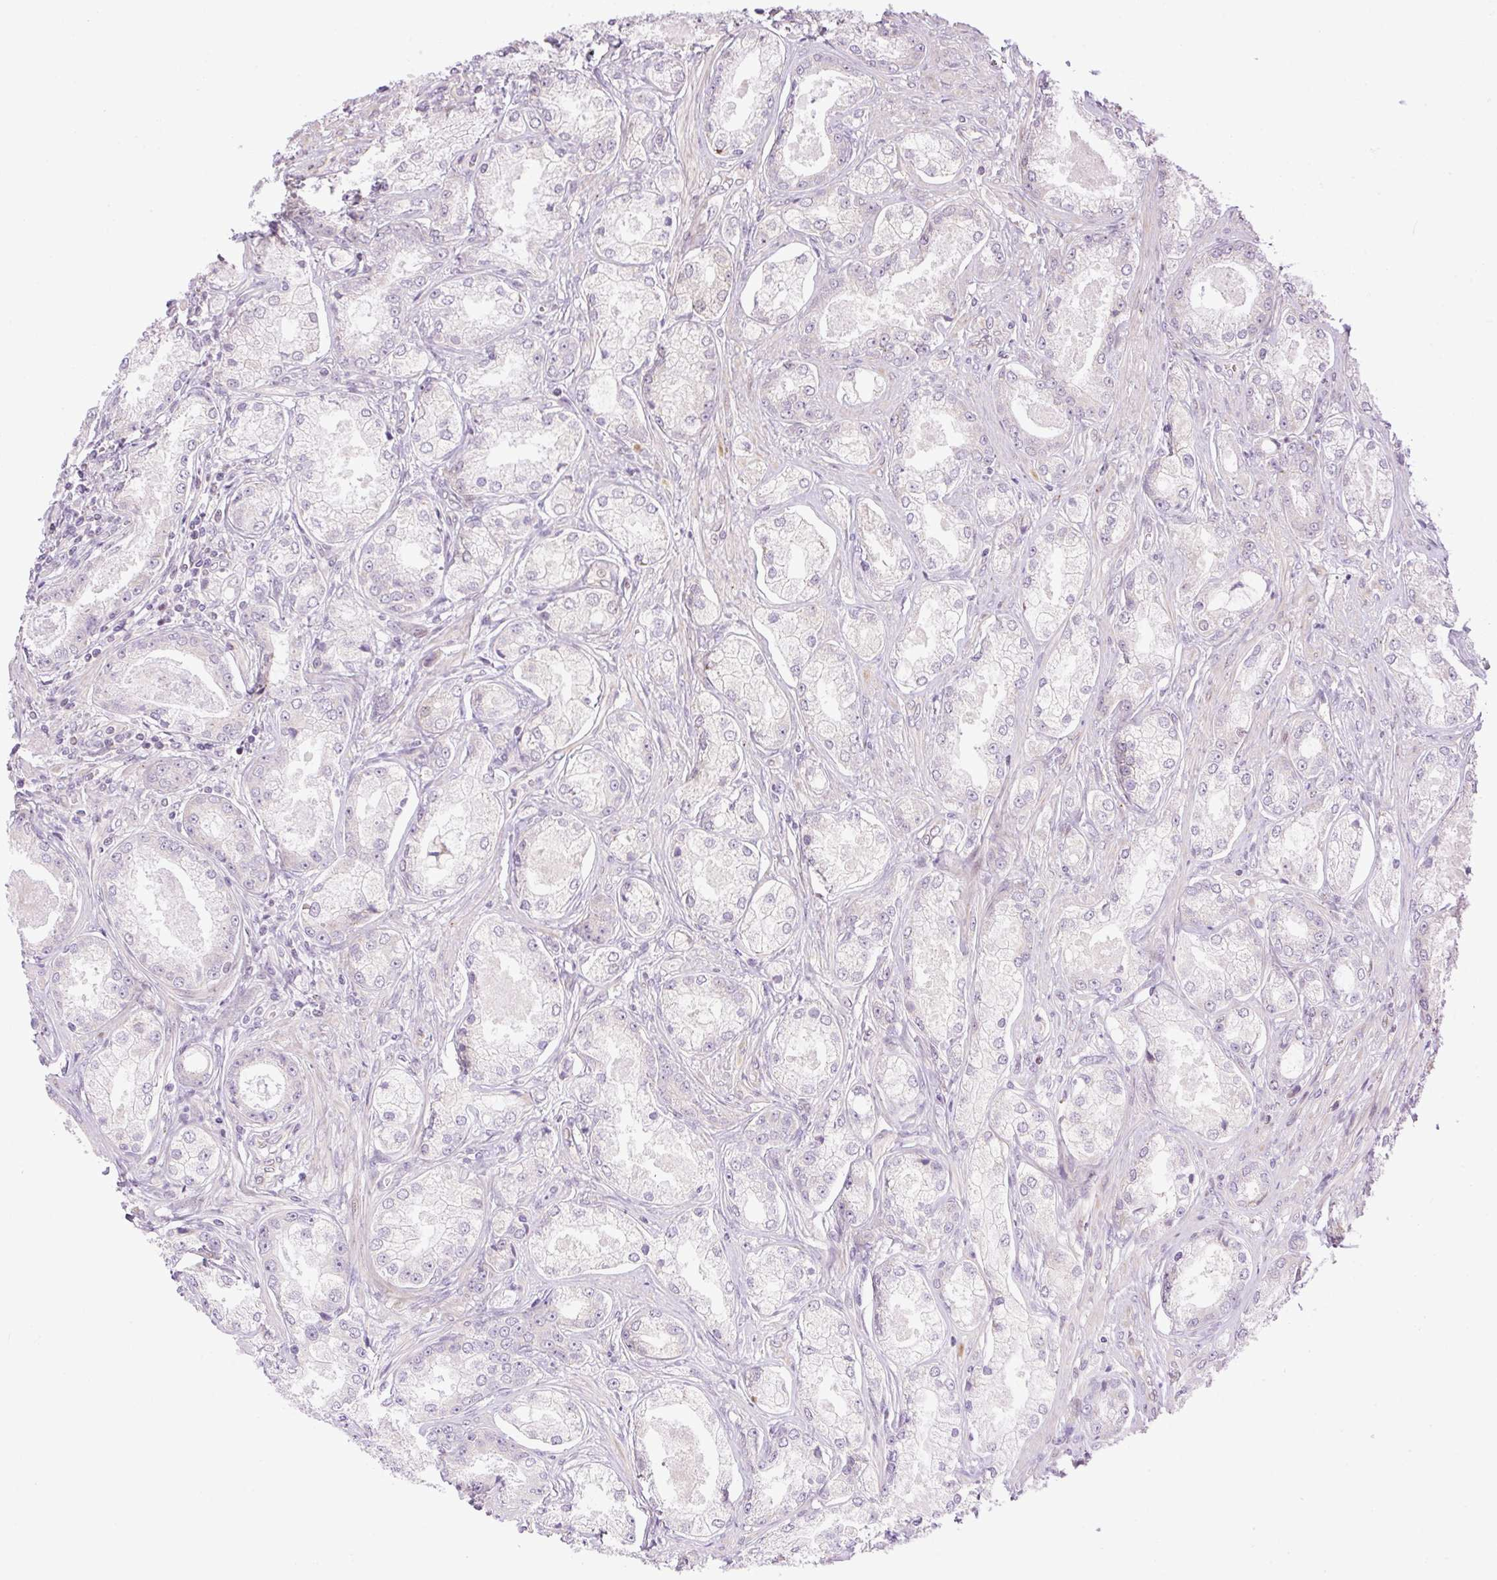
{"staining": {"intensity": "negative", "quantity": "none", "location": "none"}, "tissue": "prostate cancer", "cell_type": "Tumor cells", "image_type": "cancer", "snomed": [{"axis": "morphology", "description": "Adenocarcinoma, Low grade"}, {"axis": "topography", "description": "Prostate"}], "caption": "Protein analysis of low-grade adenocarcinoma (prostate) shows no significant staining in tumor cells.", "gene": "ZNF394", "patient": {"sex": "male", "age": 68}}